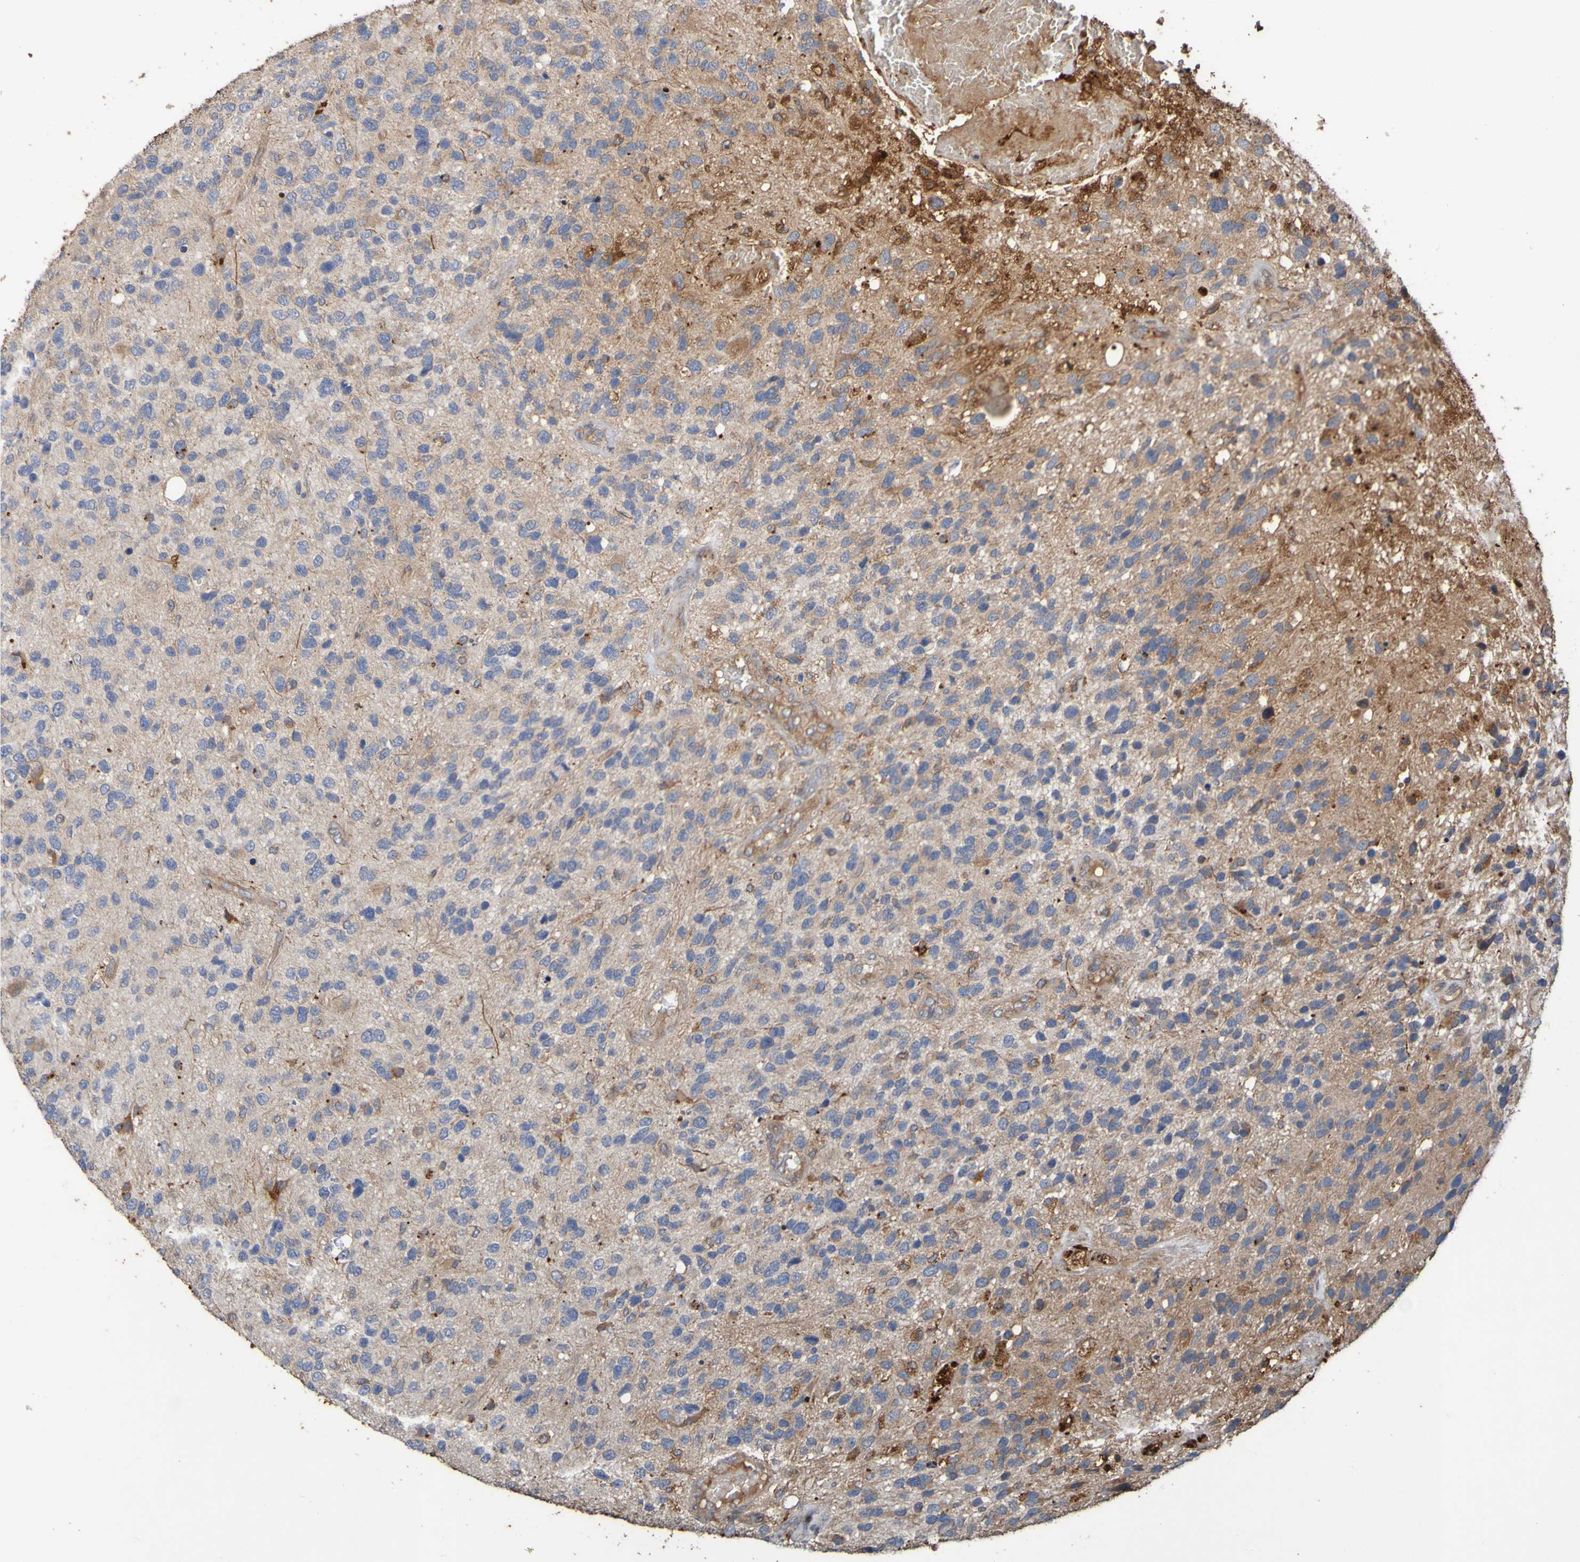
{"staining": {"intensity": "weak", "quantity": ">75%", "location": "cytoplasmic/membranous"}, "tissue": "glioma", "cell_type": "Tumor cells", "image_type": "cancer", "snomed": [{"axis": "morphology", "description": "Glioma, malignant, High grade"}, {"axis": "topography", "description": "Brain"}], "caption": "Weak cytoplasmic/membranous protein staining is identified in about >75% of tumor cells in high-grade glioma (malignant).", "gene": "UCN", "patient": {"sex": "female", "age": 58}}